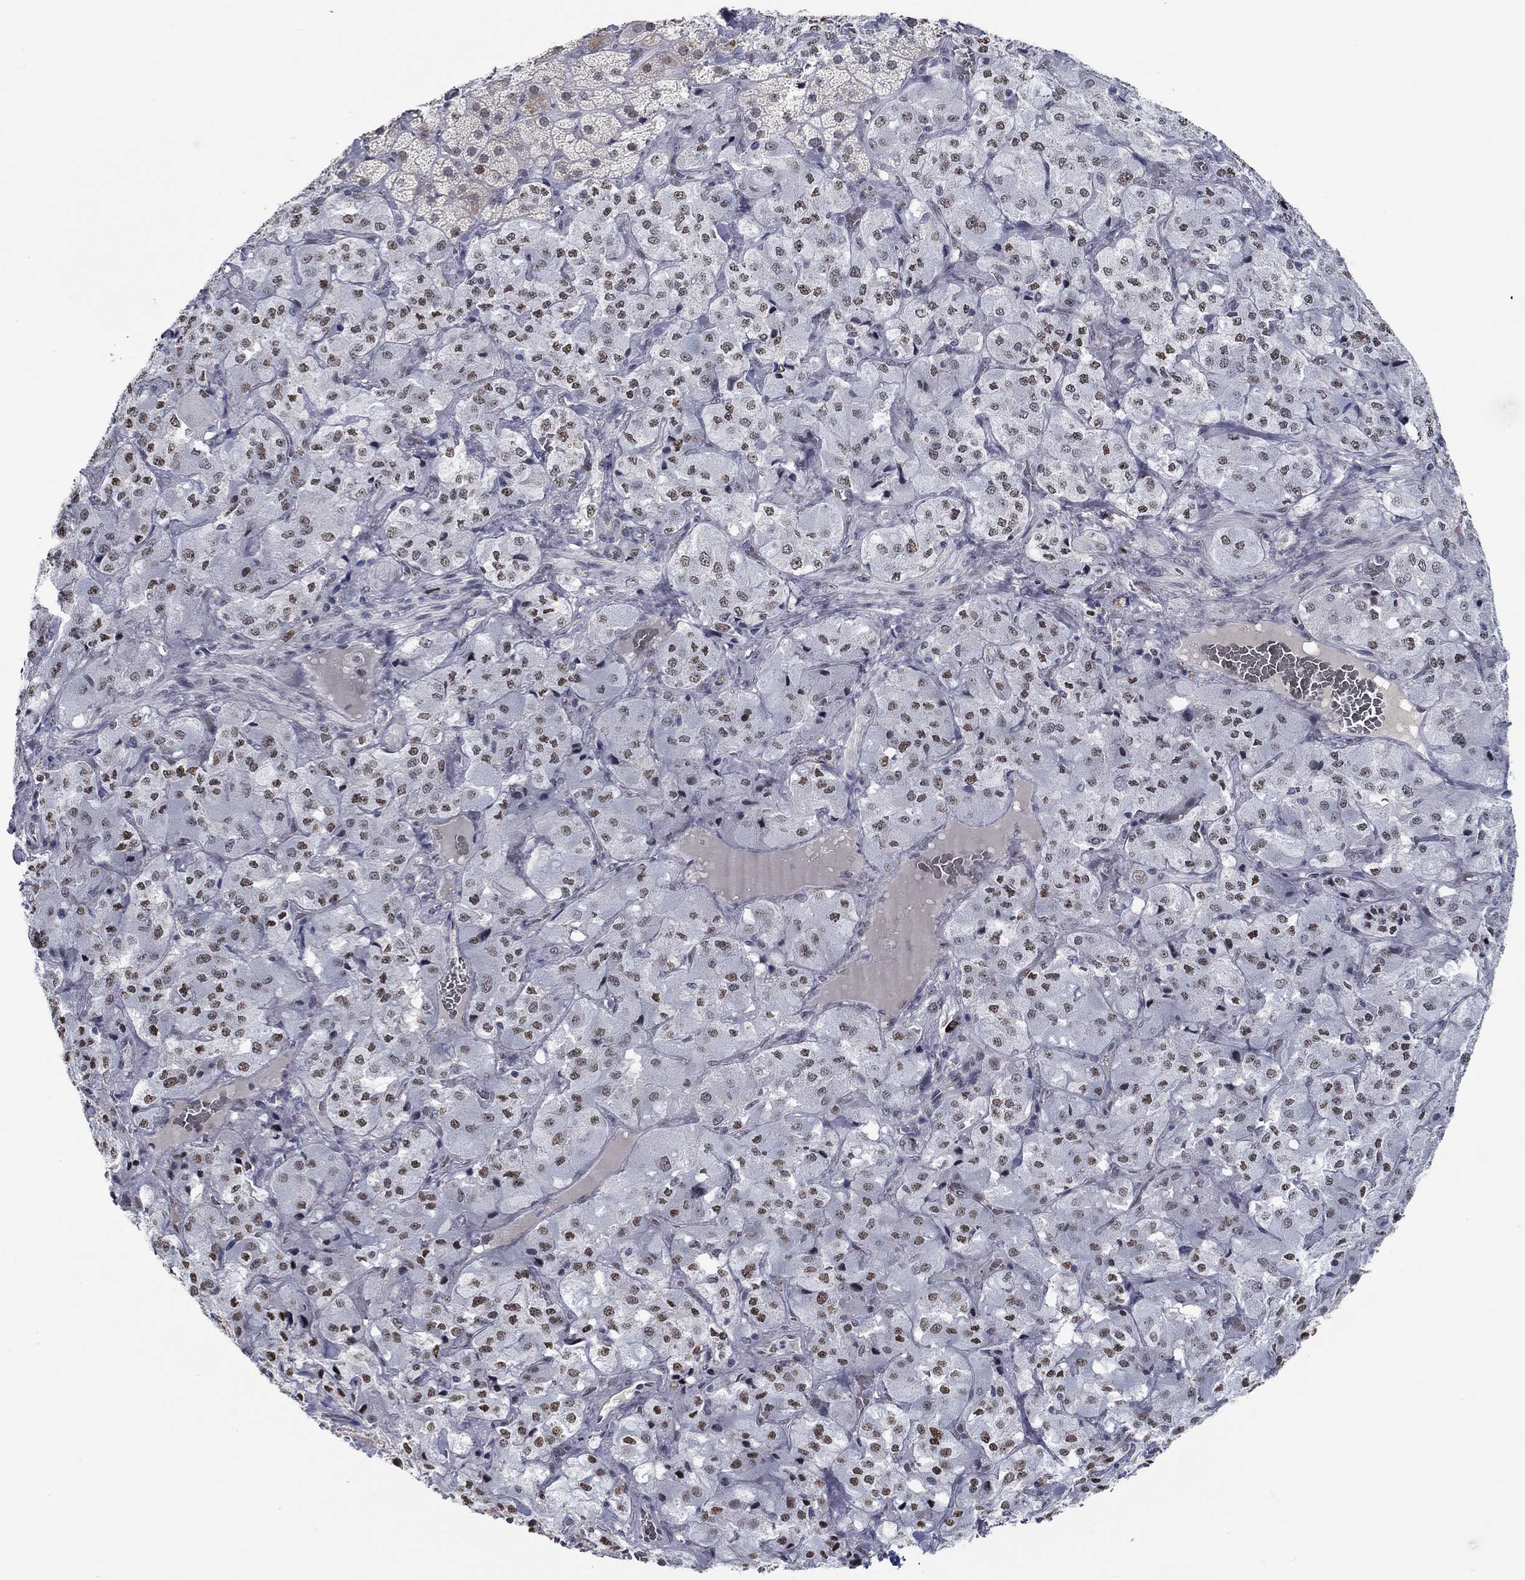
{"staining": {"intensity": "moderate", "quantity": "25%-75%", "location": "nuclear"}, "tissue": "adrenal gland", "cell_type": "Glandular cells", "image_type": "normal", "snomed": [{"axis": "morphology", "description": "Normal tissue, NOS"}, {"axis": "topography", "description": "Adrenal gland"}], "caption": "Immunohistochemical staining of unremarkable adrenal gland exhibits medium levels of moderate nuclear staining in approximately 25%-75% of glandular cells.", "gene": "GATA2", "patient": {"sex": "male", "age": 57}}